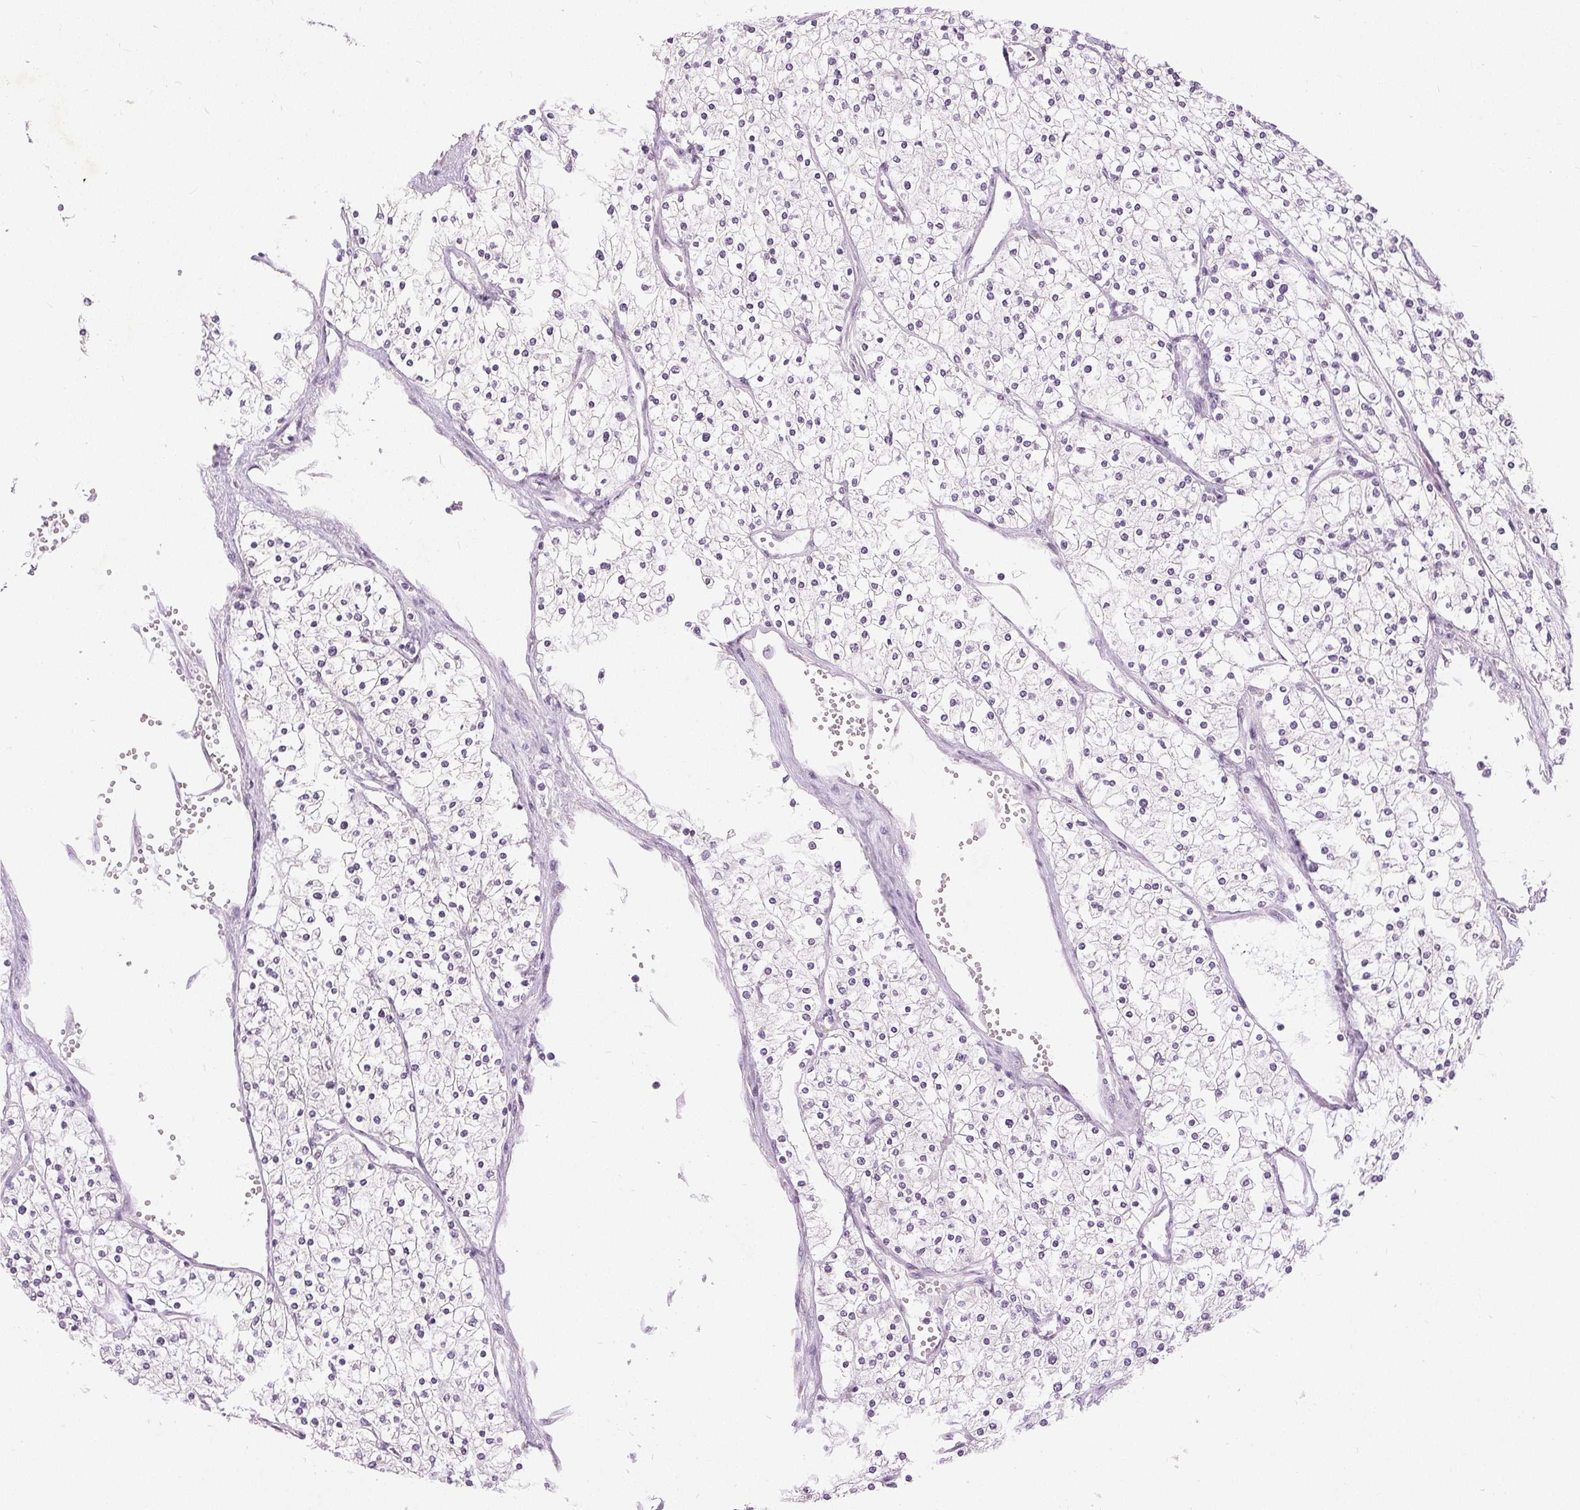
{"staining": {"intensity": "negative", "quantity": "none", "location": "none"}, "tissue": "renal cancer", "cell_type": "Tumor cells", "image_type": "cancer", "snomed": [{"axis": "morphology", "description": "Adenocarcinoma, NOS"}, {"axis": "topography", "description": "Kidney"}], "caption": "A histopathology image of human renal adenocarcinoma is negative for staining in tumor cells.", "gene": "DSG3", "patient": {"sex": "male", "age": 80}}